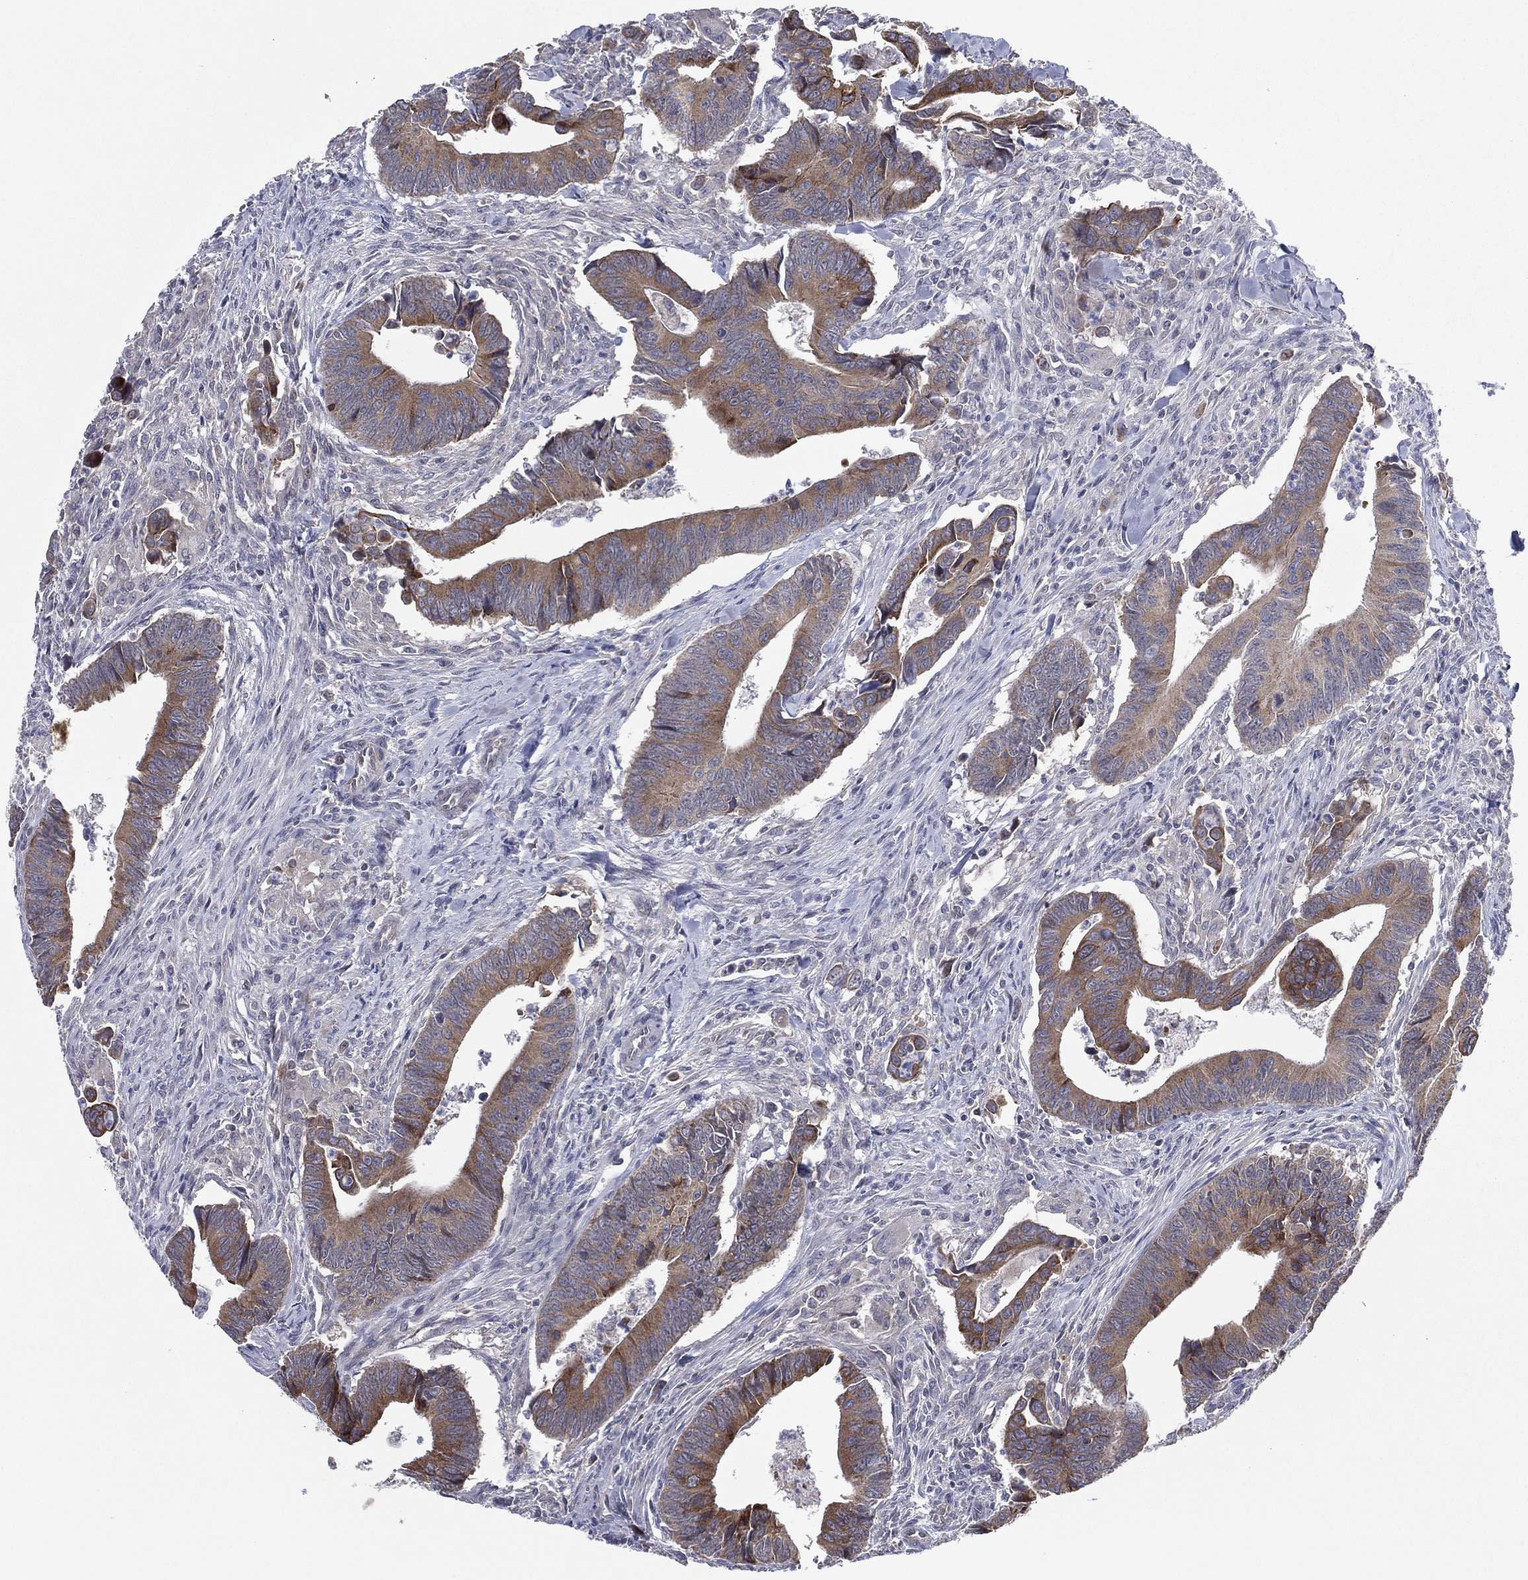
{"staining": {"intensity": "moderate", "quantity": "25%-75%", "location": "cytoplasmic/membranous"}, "tissue": "colorectal cancer", "cell_type": "Tumor cells", "image_type": "cancer", "snomed": [{"axis": "morphology", "description": "Adenocarcinoma, NOS"}, {"axis": "topography", "description": "Rectum"}], "caption": "This is a histology image of immunohistochemistry staining of adenocarcinoma (colorectal), which shows moderate expression in the cytoplasmic/membranous of tumor cells.", "gene": "KAT14", "patient": {"sex": "male", "age": 67}}